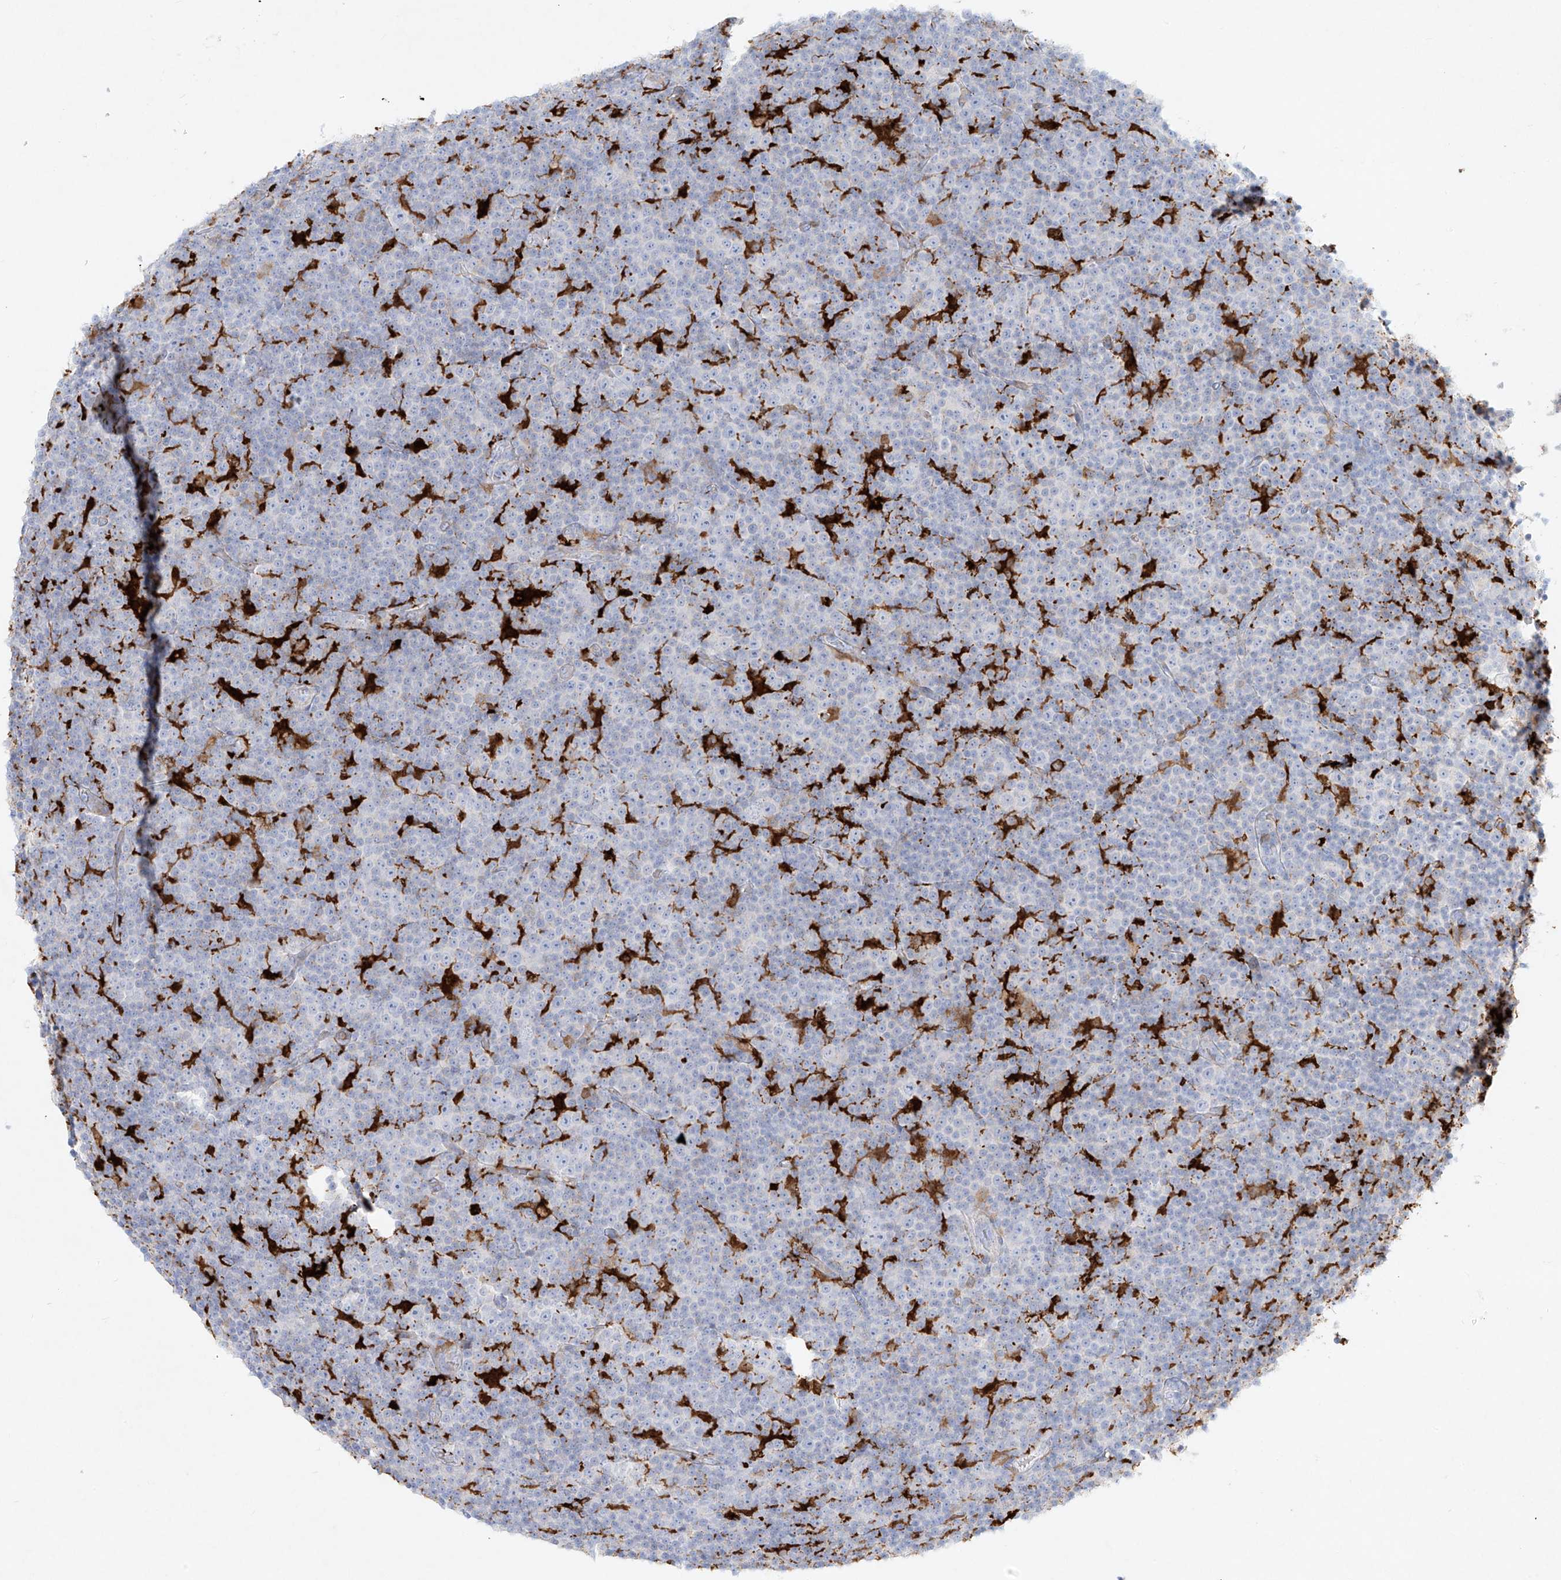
{"staining": {"intensity": "negative", "quantity": "none", "location": "none"}, "tissue": "lymphoma", "cell_type": "Tumor cells", "image_type": "cancer", "snomed": [{"axis": "morphology", "description": "Malignant lymphoma, non-Hodgkin's type, Low grade"}, {"axis": "topography", "description": "Lymph node"}], "caption": "Low-grade malignant lymphoma, non-Hodgkin's type was stained to show a protein in brown. There is no significant staining in tumor cells. (DAB (3,3'-diaminobenzidine) IHC with hematoxylin counter stain).", "gene": "PLEK", "patient": {"sex": "female", "age": 67}}